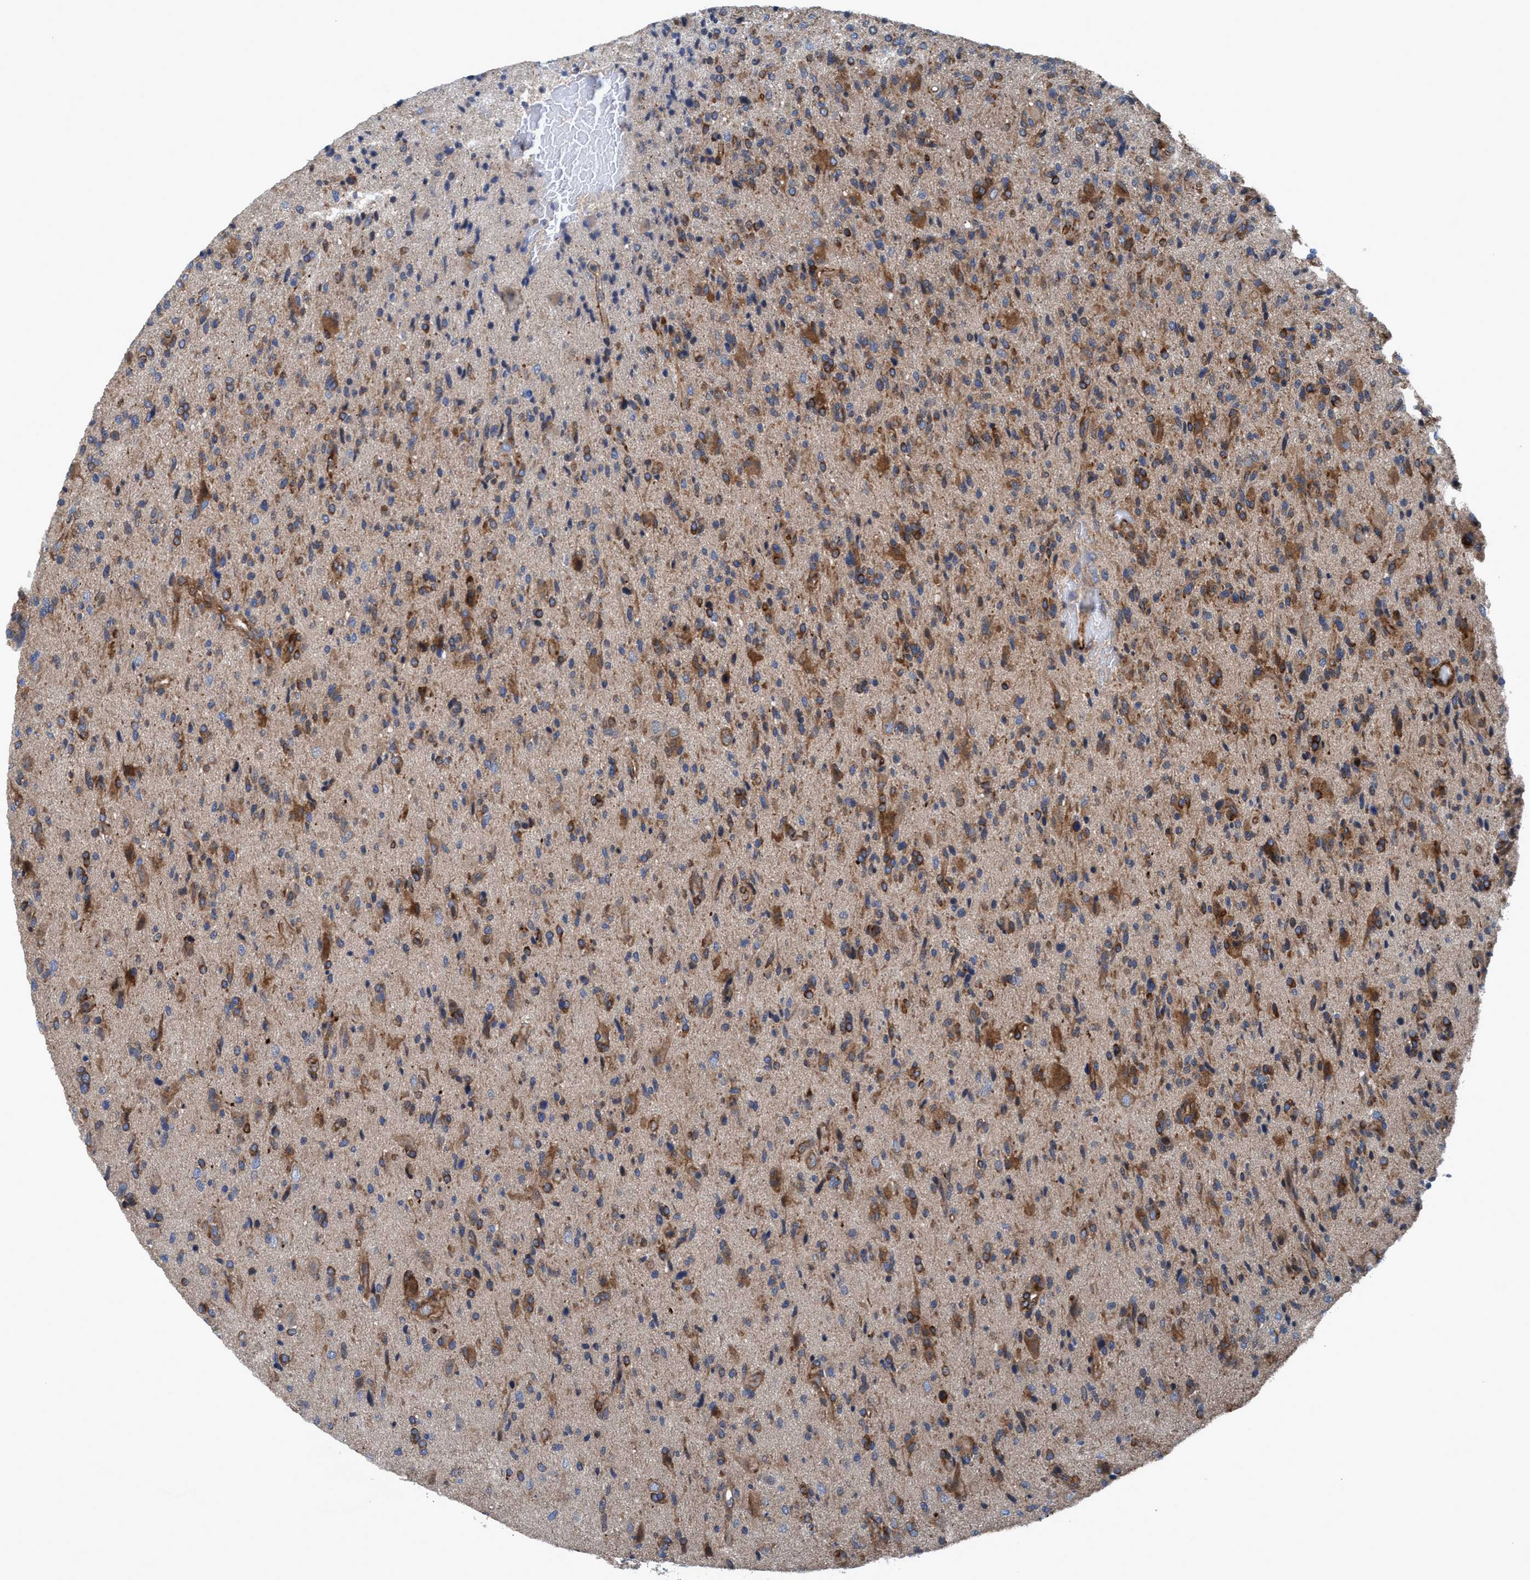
{"staining": {"intensity": "moderate", "quantity": ">75%", "location": "cytoplasmic/membranous"}, "tissue": "glioma", "cell_type": "Tumor cells", "image_type": "cancer", "snomed": [{"axis": "morphology", "description": "Glioma, malignant, High grade"}, {"axis": "topography", "description": "Brain"}], "caption": "This is an image of immunohistochemistry (IHC) staining of glioma, which shows moderate staining in the cytoplasmic/membranous of tumor cells.", "gene": "NMT1", "patient": {"sex": "male", "age": 72}}